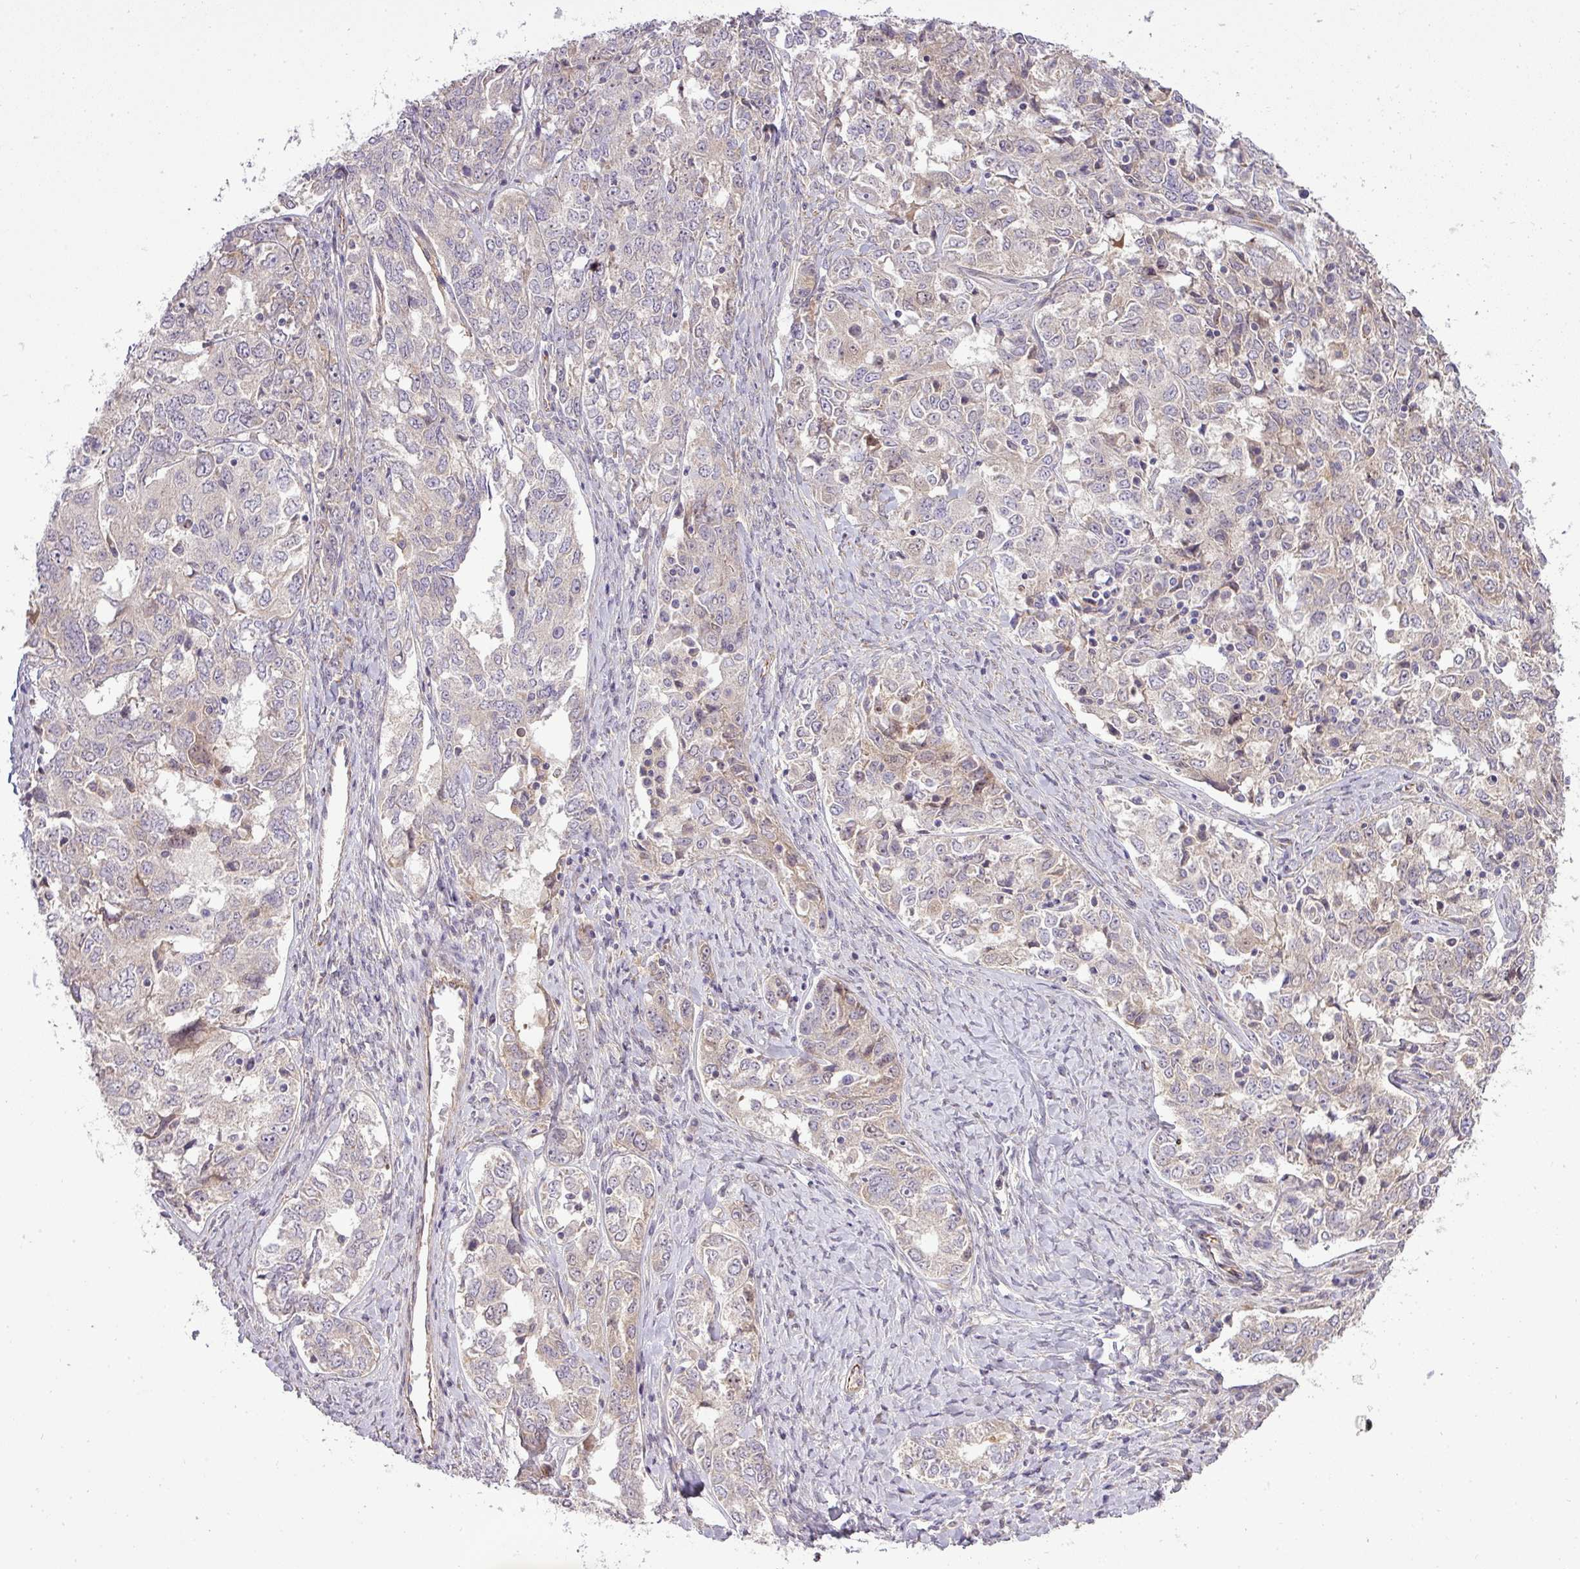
{"staining": {"intensity": "weak", "quantity": "<25%", "location": "cytoplasmic/membranous"}, "tissue": "ovarian cancer", "cell_type": "Tumor cells", "image_type": "cancer", "snomed": [{"axis": "morphology", "description": "Carcinoma, endometroid"}, {"axis": "topography", "description": "Ovary"}], "caption": "Immunohistochemistry of human ovarian cancer reveals no positivity in tumor cells.", "gene": "PDRG1", "patient": {"sex": "female", "age": 62}}